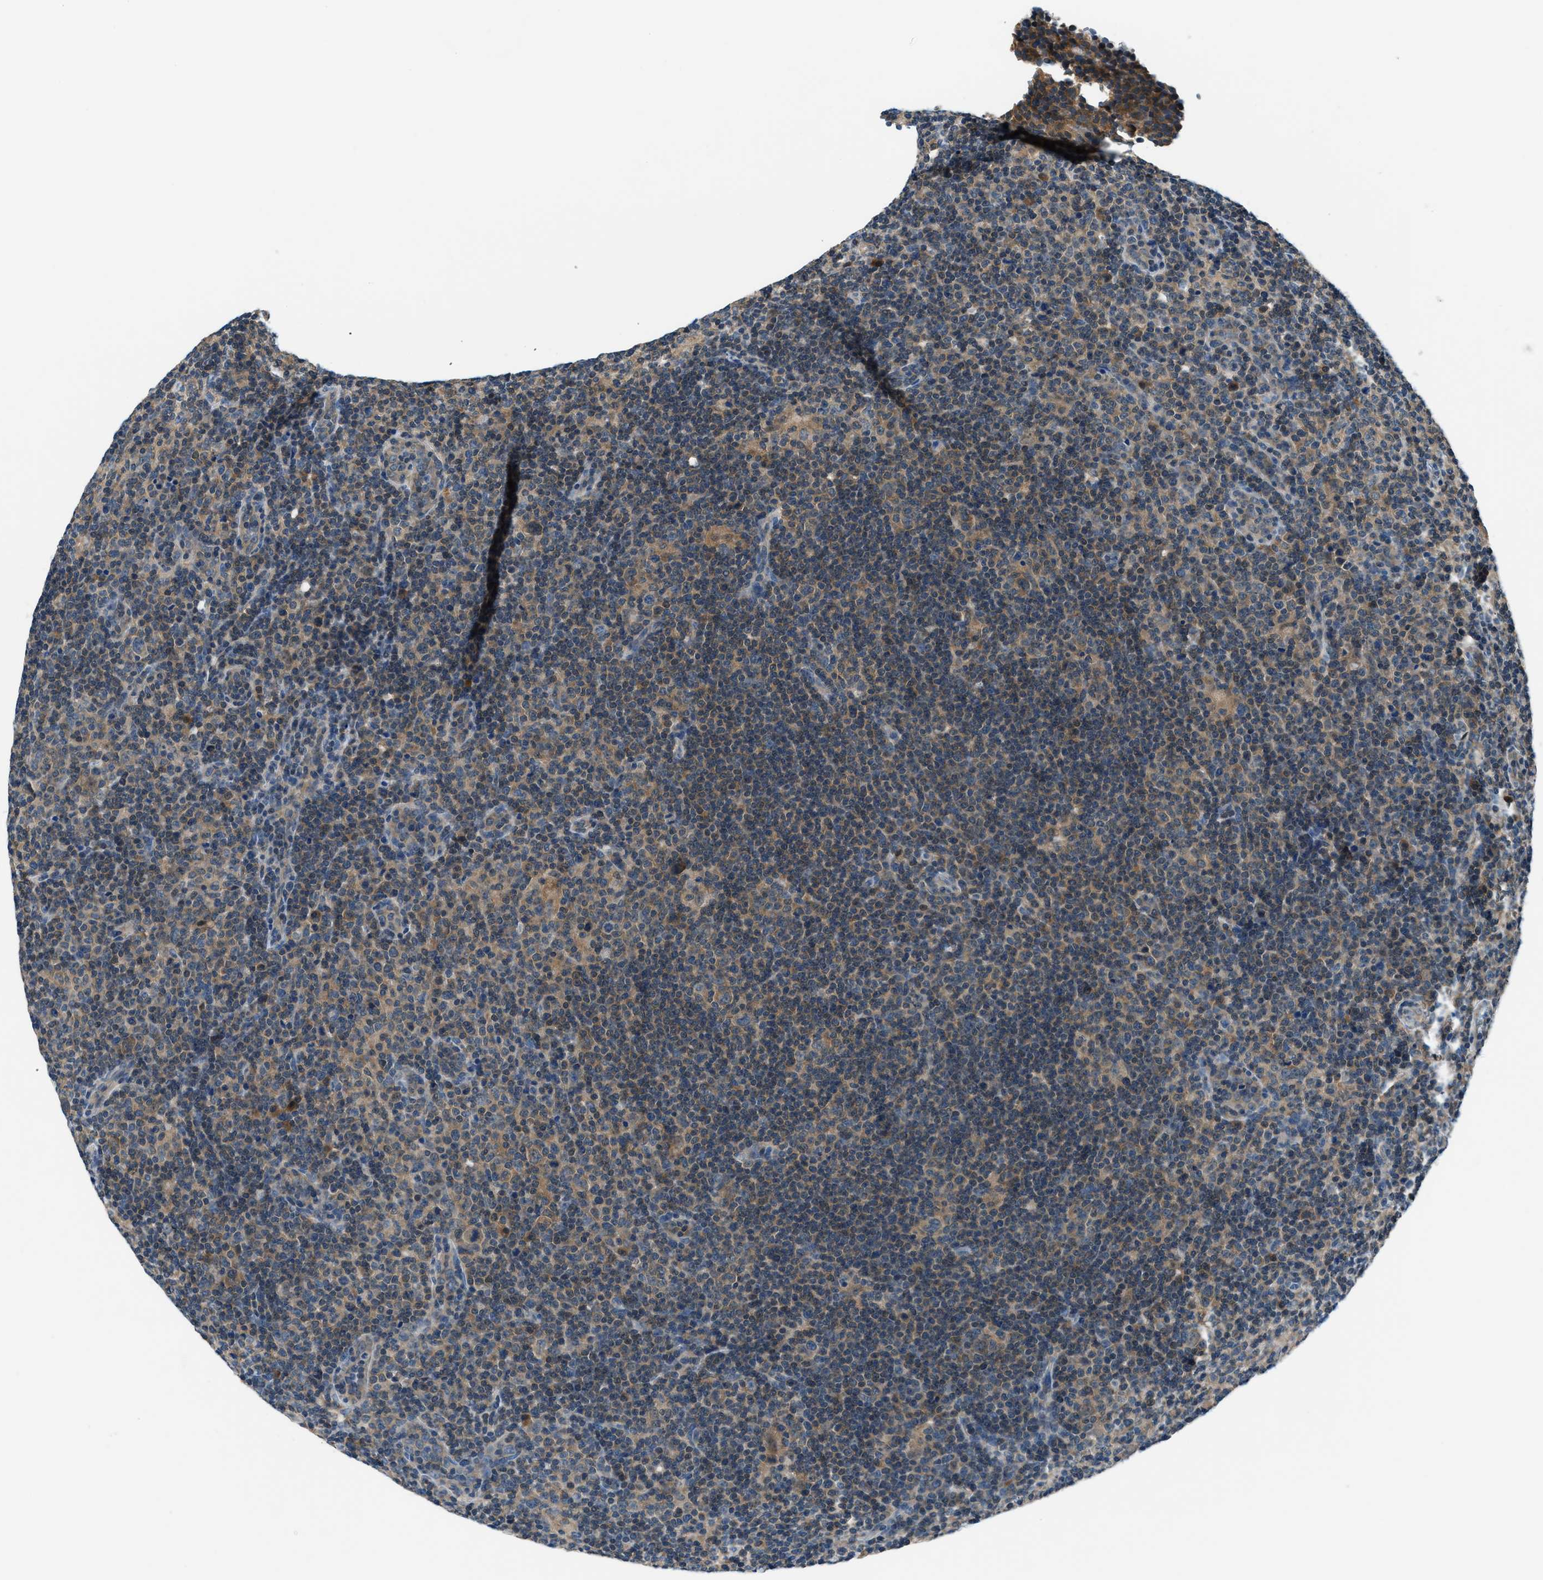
{"staining": {"intensity": "moderate", "quantity": "25%-75%", "location": "cytoplasmic/membranous"}, "tissue": "lymphoma", "cell_type": "Tumor cells", "image_type": "cancer", "snomed": [{"axis": "morphology", "description": "Hodgkin's disease, NOS"}, {"axis": "topography", "description": "Lymph node"}], "caption": "Immunohistochemical staining of Hodgkin's disease shows medium levels of moderate cytoplasmic/membranous protein expression in approximately 25%-75% of tumor cells. (IHC, brightfield microscopy, high magnification).", "gene": "ACP1", "patient": {"sex": "female", "age": 57}}